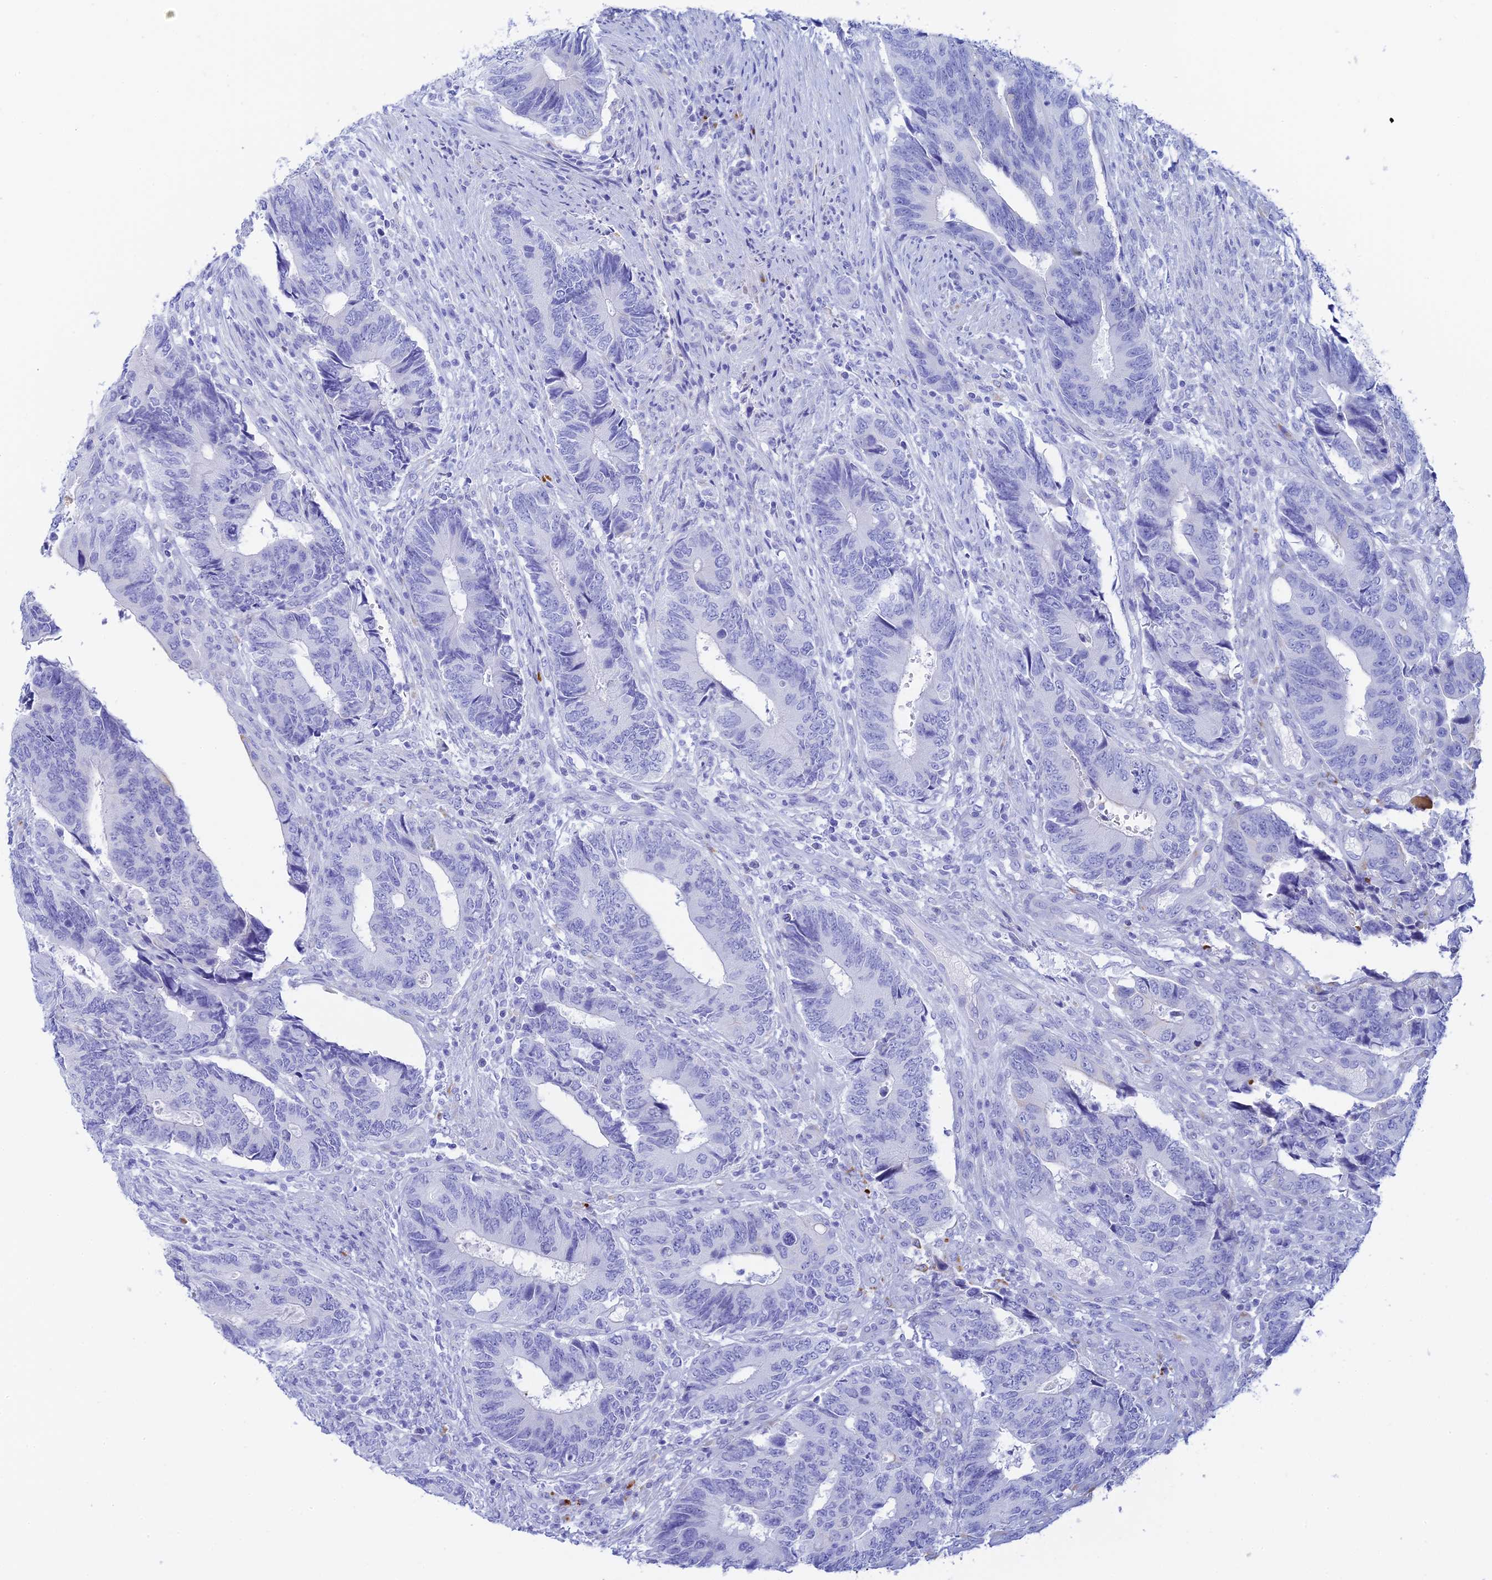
{"staining": {"intensity": "negative", "quantity": "none", "location": "none"}, "tissue": "colorectal cancer", "cell_type": "Tumor cells", "image_type": "cancer", "snomed": [{"axis": "morphology", "description": "Adenocarcinoma, NOS"}, {"axis": "topography", "description": "Colon"}], "caption": "Tumor cells are negative for protein expression in human colorectal cancer (adenocarcinoma). Brightfield microscopy of IHC stained with DAB (brown) and hematoxylin (blue), captured at high magnification.", "gene": "CEP152", "patient": {"sex": "male", "age": 87}}